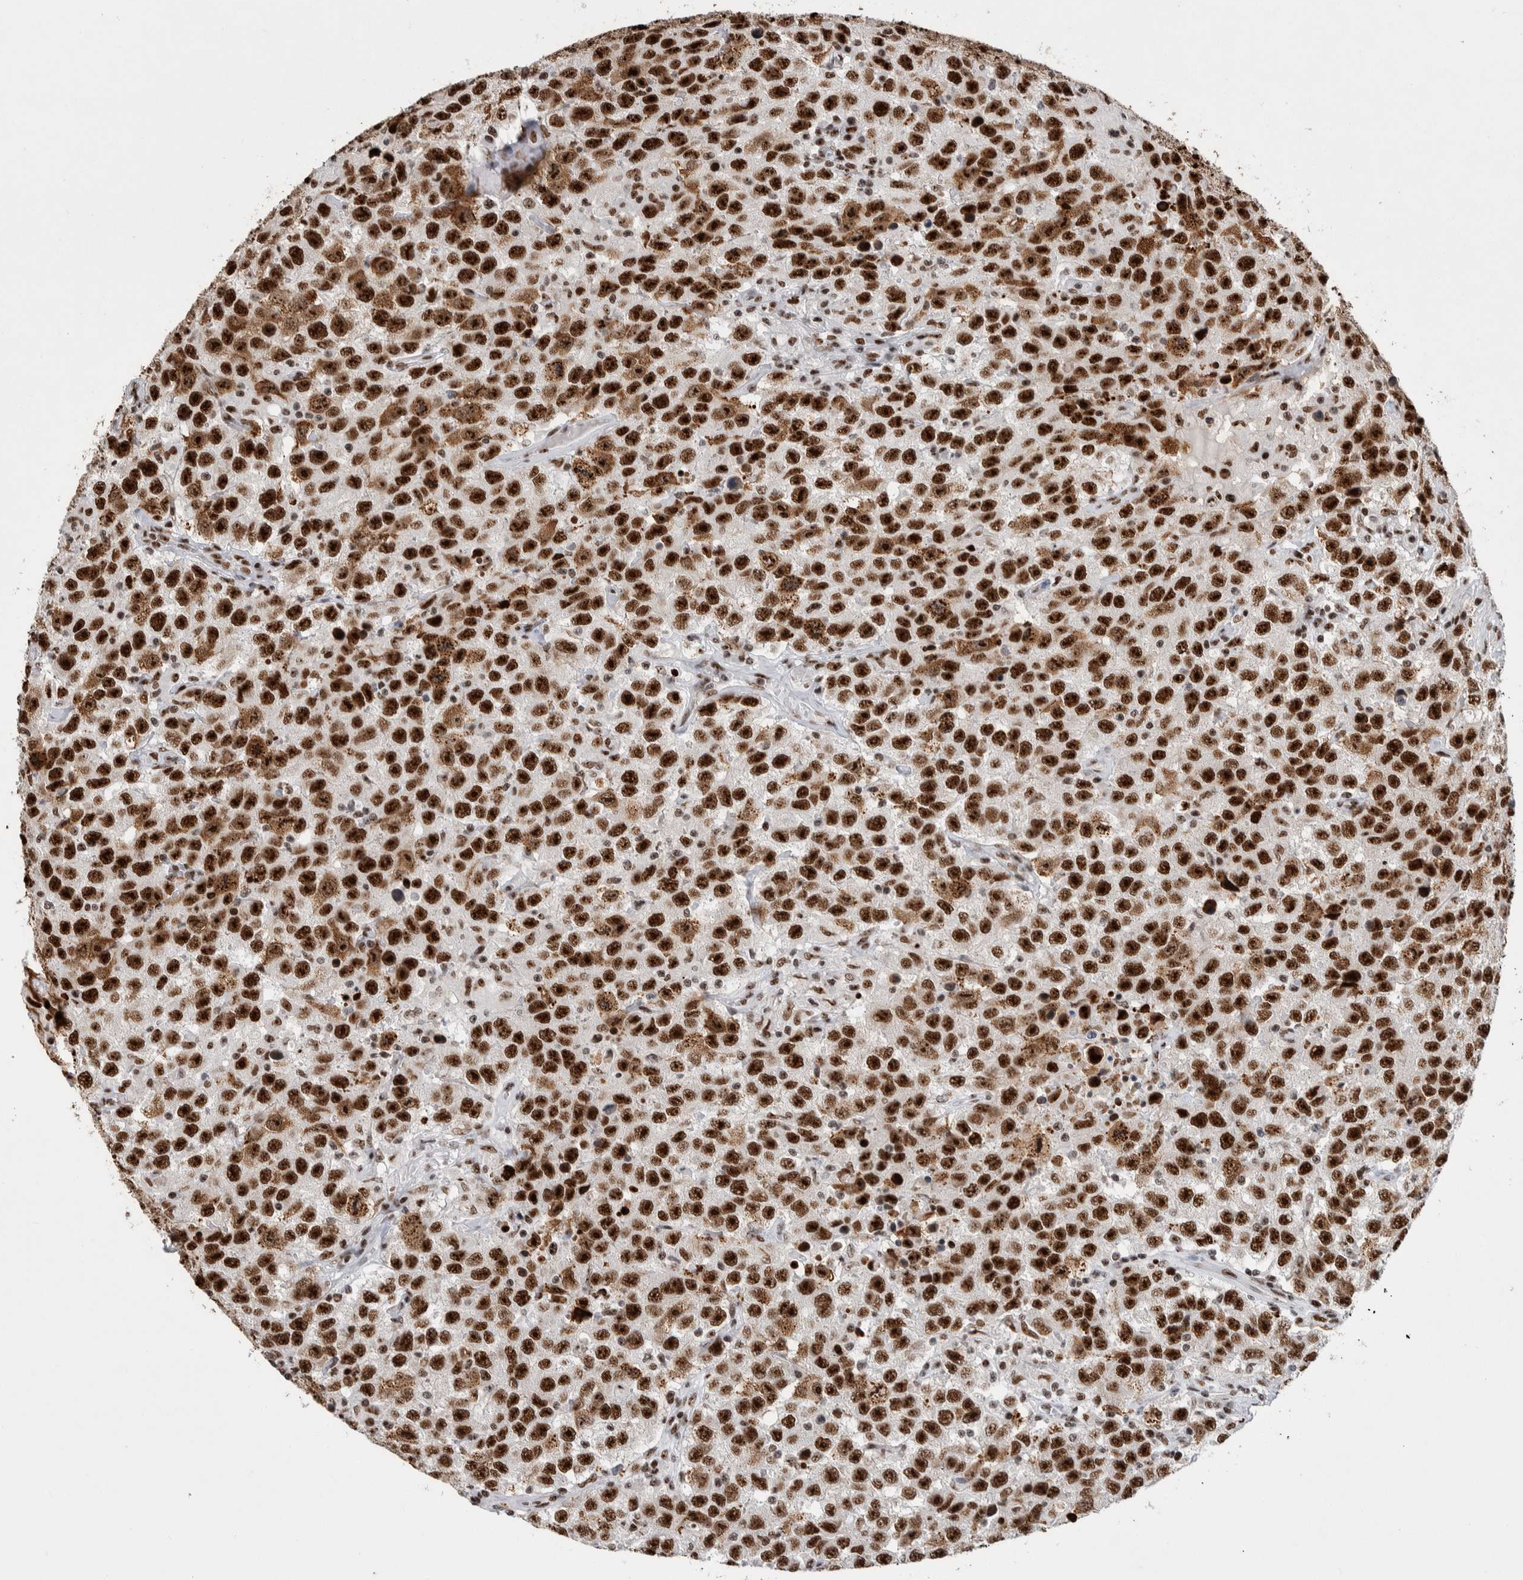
{"staining": {"intensity": "strong", "quantity": ">75%", "location": "nuclear"}, "tissue": "testis cancer", "cell_type": "Tumor cells", "image_type": "cancer", "snomed": [{"axis": "morphology", "description": "Seminoma, NOS"}, {"axis": "topography", "description": "Testis"}], "caption": "Seminoma (testis) stained with DAB immunohistochemistry displays high levels of strong nuclear staining in about >75% of tumor cells. The staining is performed using DAB brown chromogen to label protein expression. The nuclei are counter-stained blue using hematoxylin.", "gene": "NCL", "patient": {"sex": "male", "age": 41}}